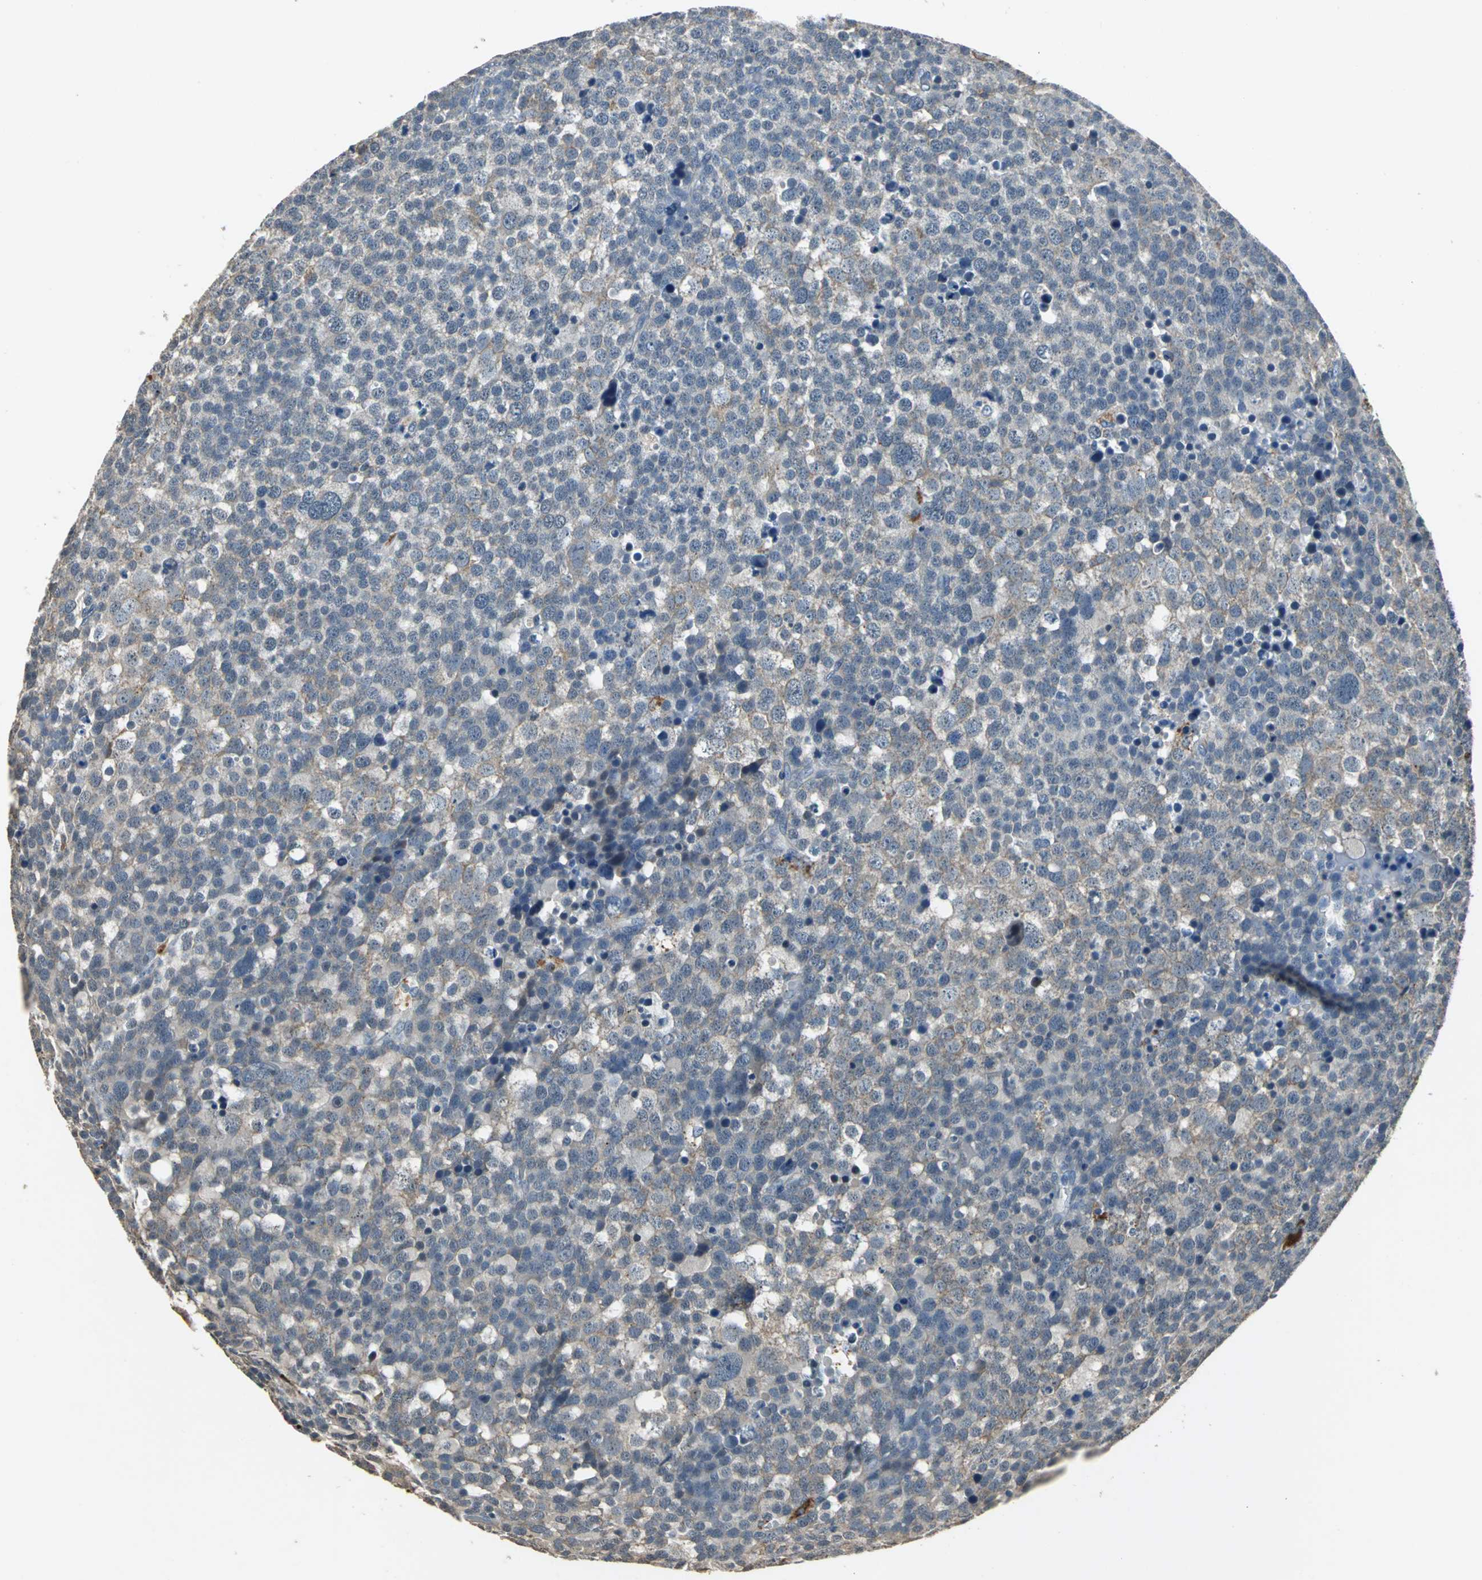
{"staining": {"intensity": "weak", "quantity": "25%-75%", "location": "cytoplasmic/membranous"}, "tissue": "testis cancer", "cell_type": "Tumor cells", "image_type": "cancer", "snomed": [{"axis": "morphology", "description": "Seminoma, NOS"}, {"axis": "topography", "description": "Testis"}], "caption": "Protein expression analysis of human testis cancer (seminoma) reveals weak cytoplasmic/membranous staining in approximately 25%-75% of tumor cells.", "gene": "OCLN", "patient": {"sex": "male", "age": 71}}